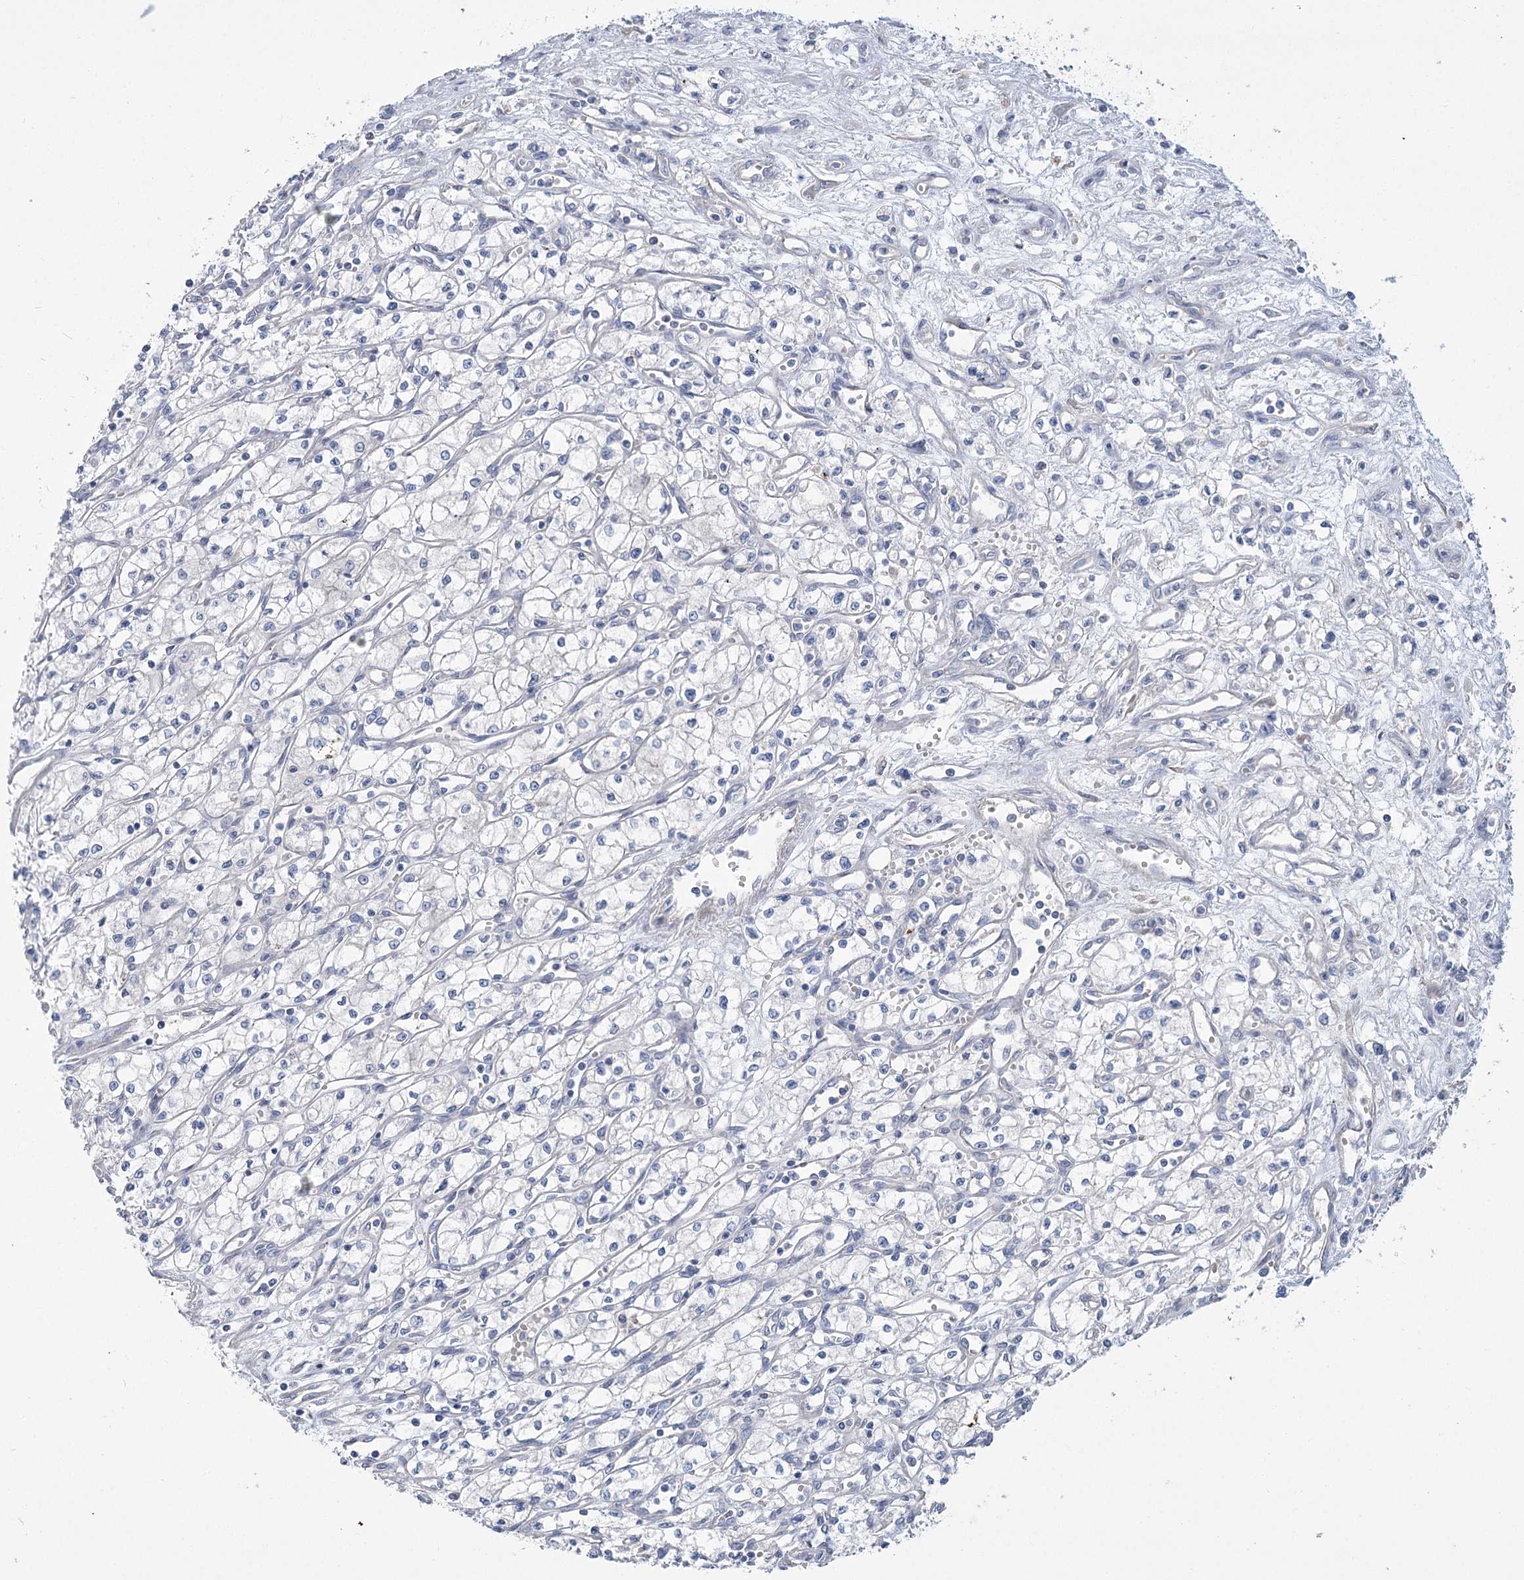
{"staining": {"intensity": "negative", "quantity": "none", "location": "none"}, "tissue": "renal cancer", "cell_type": "Tumor cells", "image_type": "cancer", "snomed": [{"axis": "morphology", "description": "Adenocarcinoma, NOS"}, {"axis": "topography", "description": "Kidney"}], "caption": "An image of human adenocarcinoma (renal) is negative for staining in tumor cells.", "gene": "SLC9A3", "patient": {"sex": "male", "age": 59}}